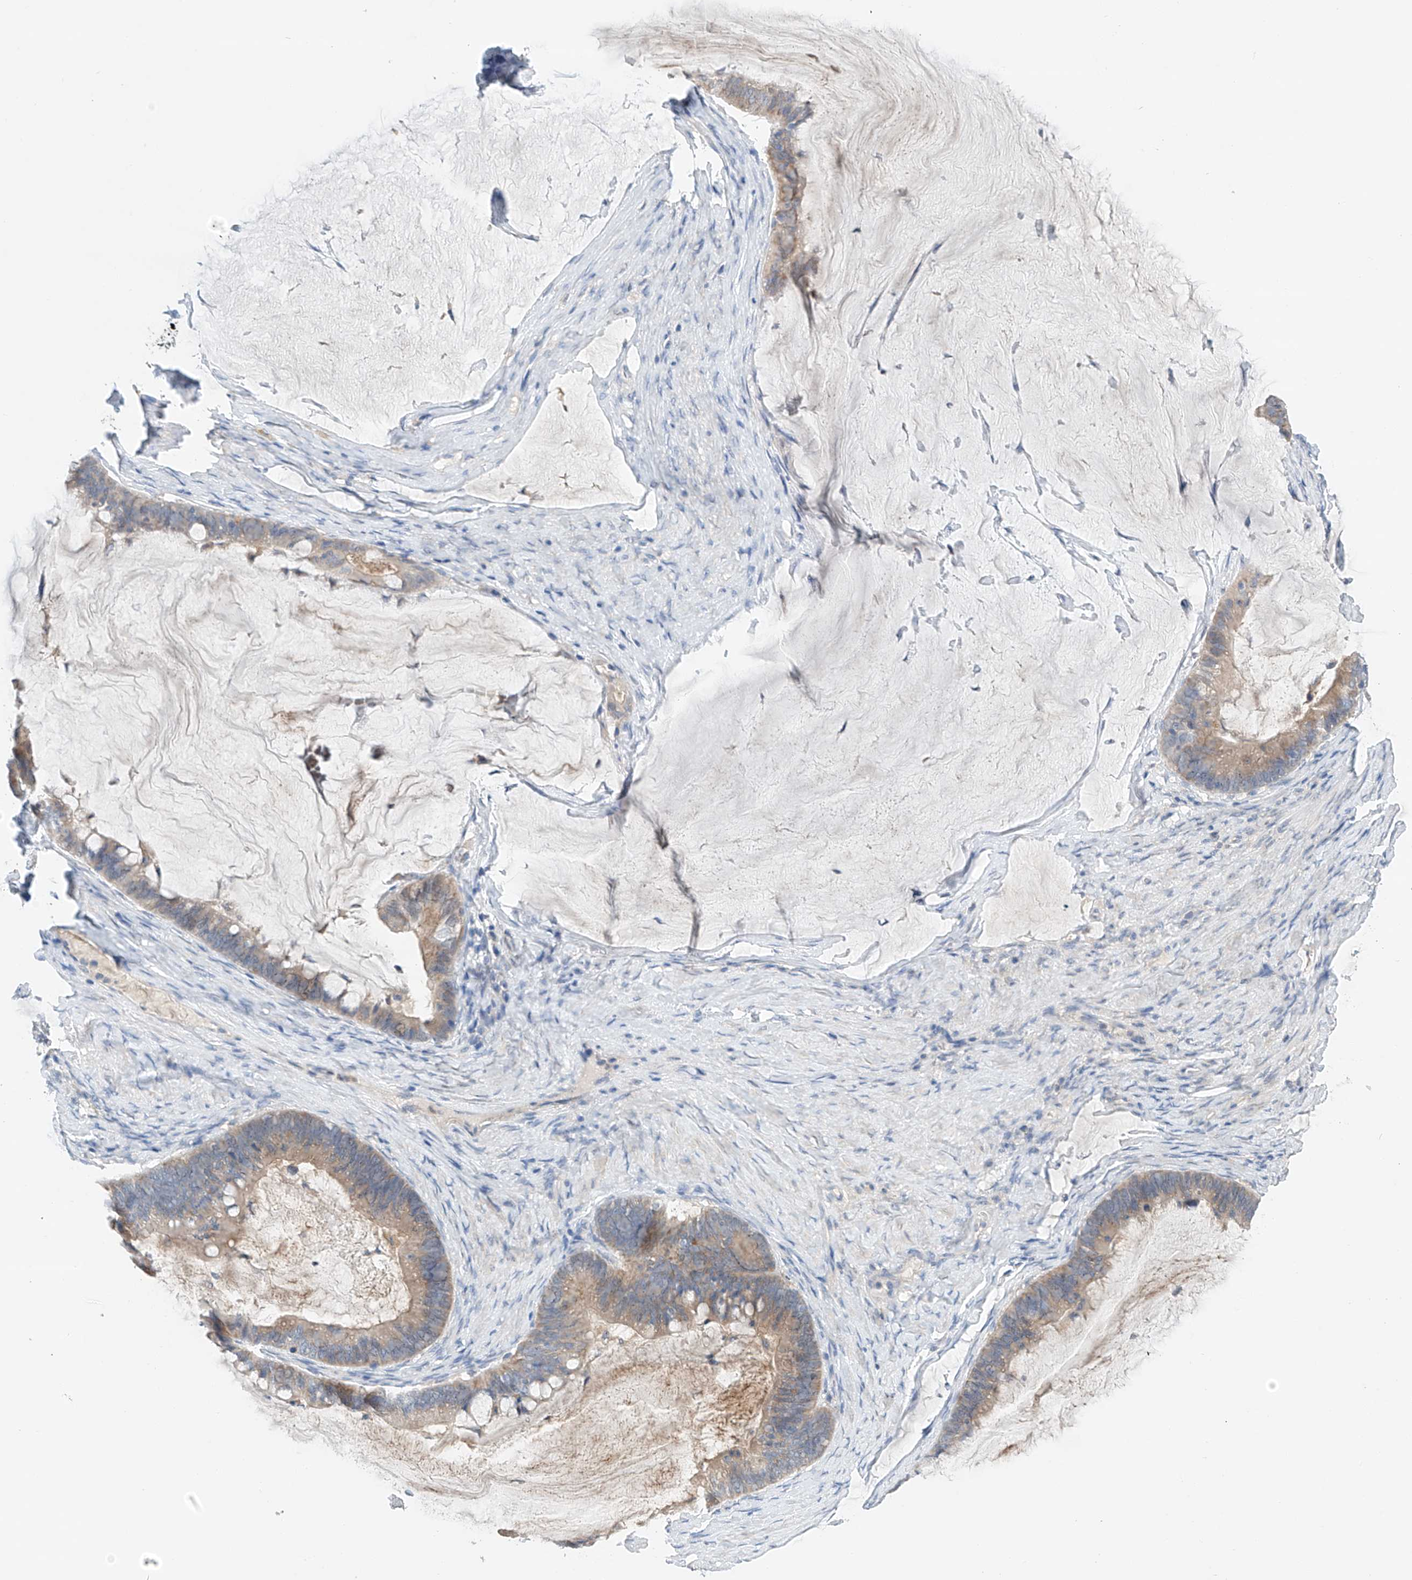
{"staining": {"intensity": "weak", "quantity": ">75%", "location": "cytoplasmic/membranous"}, "tissue": "ovarian cancer", "cell_type": "Tumor cells", "image_type": "cancer", "snomed": [{"axis": "morphology", "description": "Cystadenocarcinoma, mucinous, NOS"}, {"axis": "topography", "description": "Ovary"}], "caption": "A brown stain labels weak cytoplasmic/membranous positivity of a protein in ovarian mucinous cystadenocarcinoma tumor cells.", "gene": "GPC4", "patient": {"sex": "female", "age": 61}}